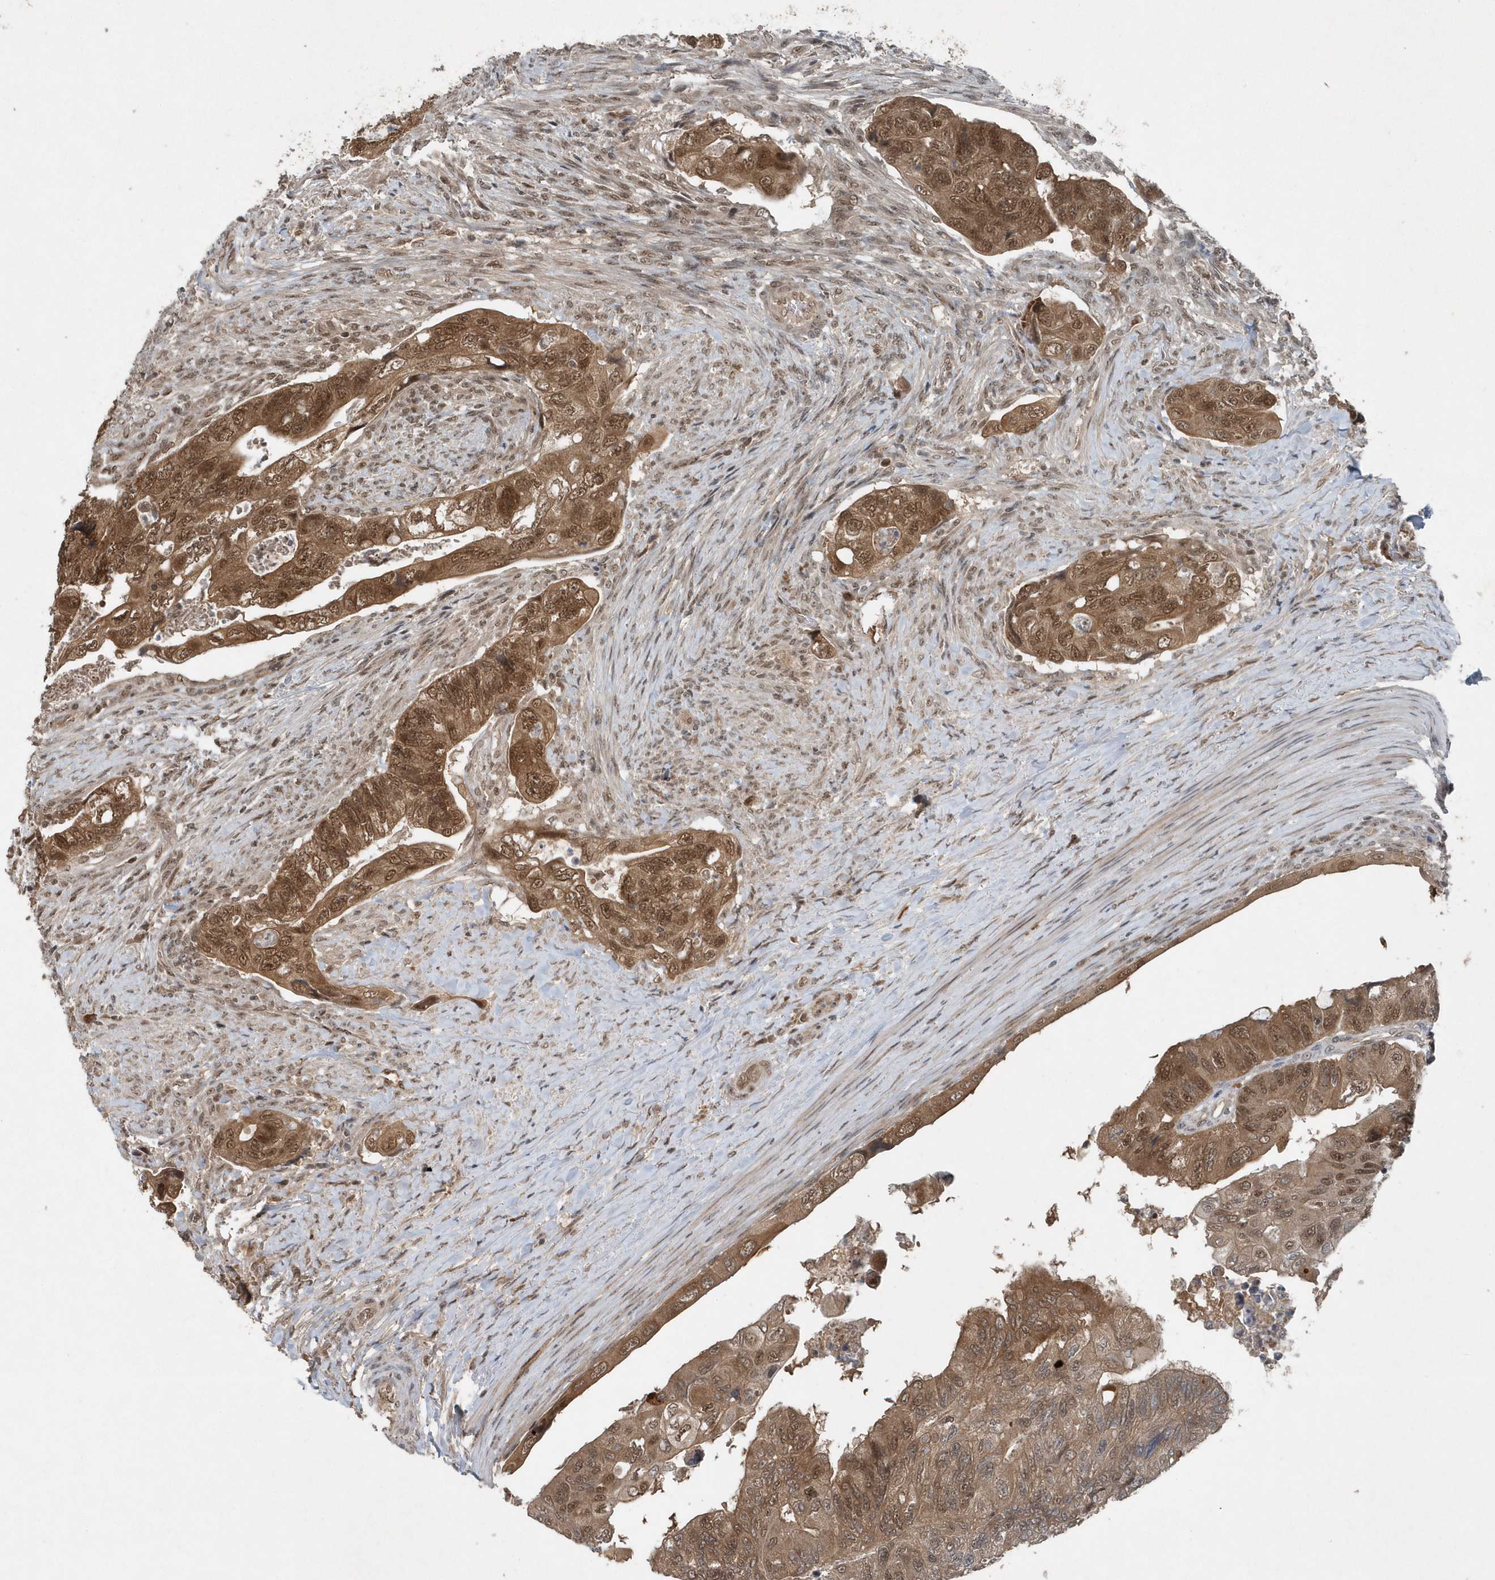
{"staining": {"intensity": "strong", "quantity": ">75%", "location": "cytoplasmic/membranous,nuclear"}, "tissue": "colorectal cancer", "cell_type": "Tumor cells", "image_type": "cancer", "snomed": [{"axis": "morphology", "description": "Adenocarcinoma, NOS"}, {"axis": "topography", "description": "Rectum"}], "caption": "An image of colorectal adenocarcinoma stained for a protein demonstrates strong cytoplasmic/membranous and nuclear brown staining in tumor cells.", "gene": "QTRT2", "patient": {"sex": "male", "age": 63}}